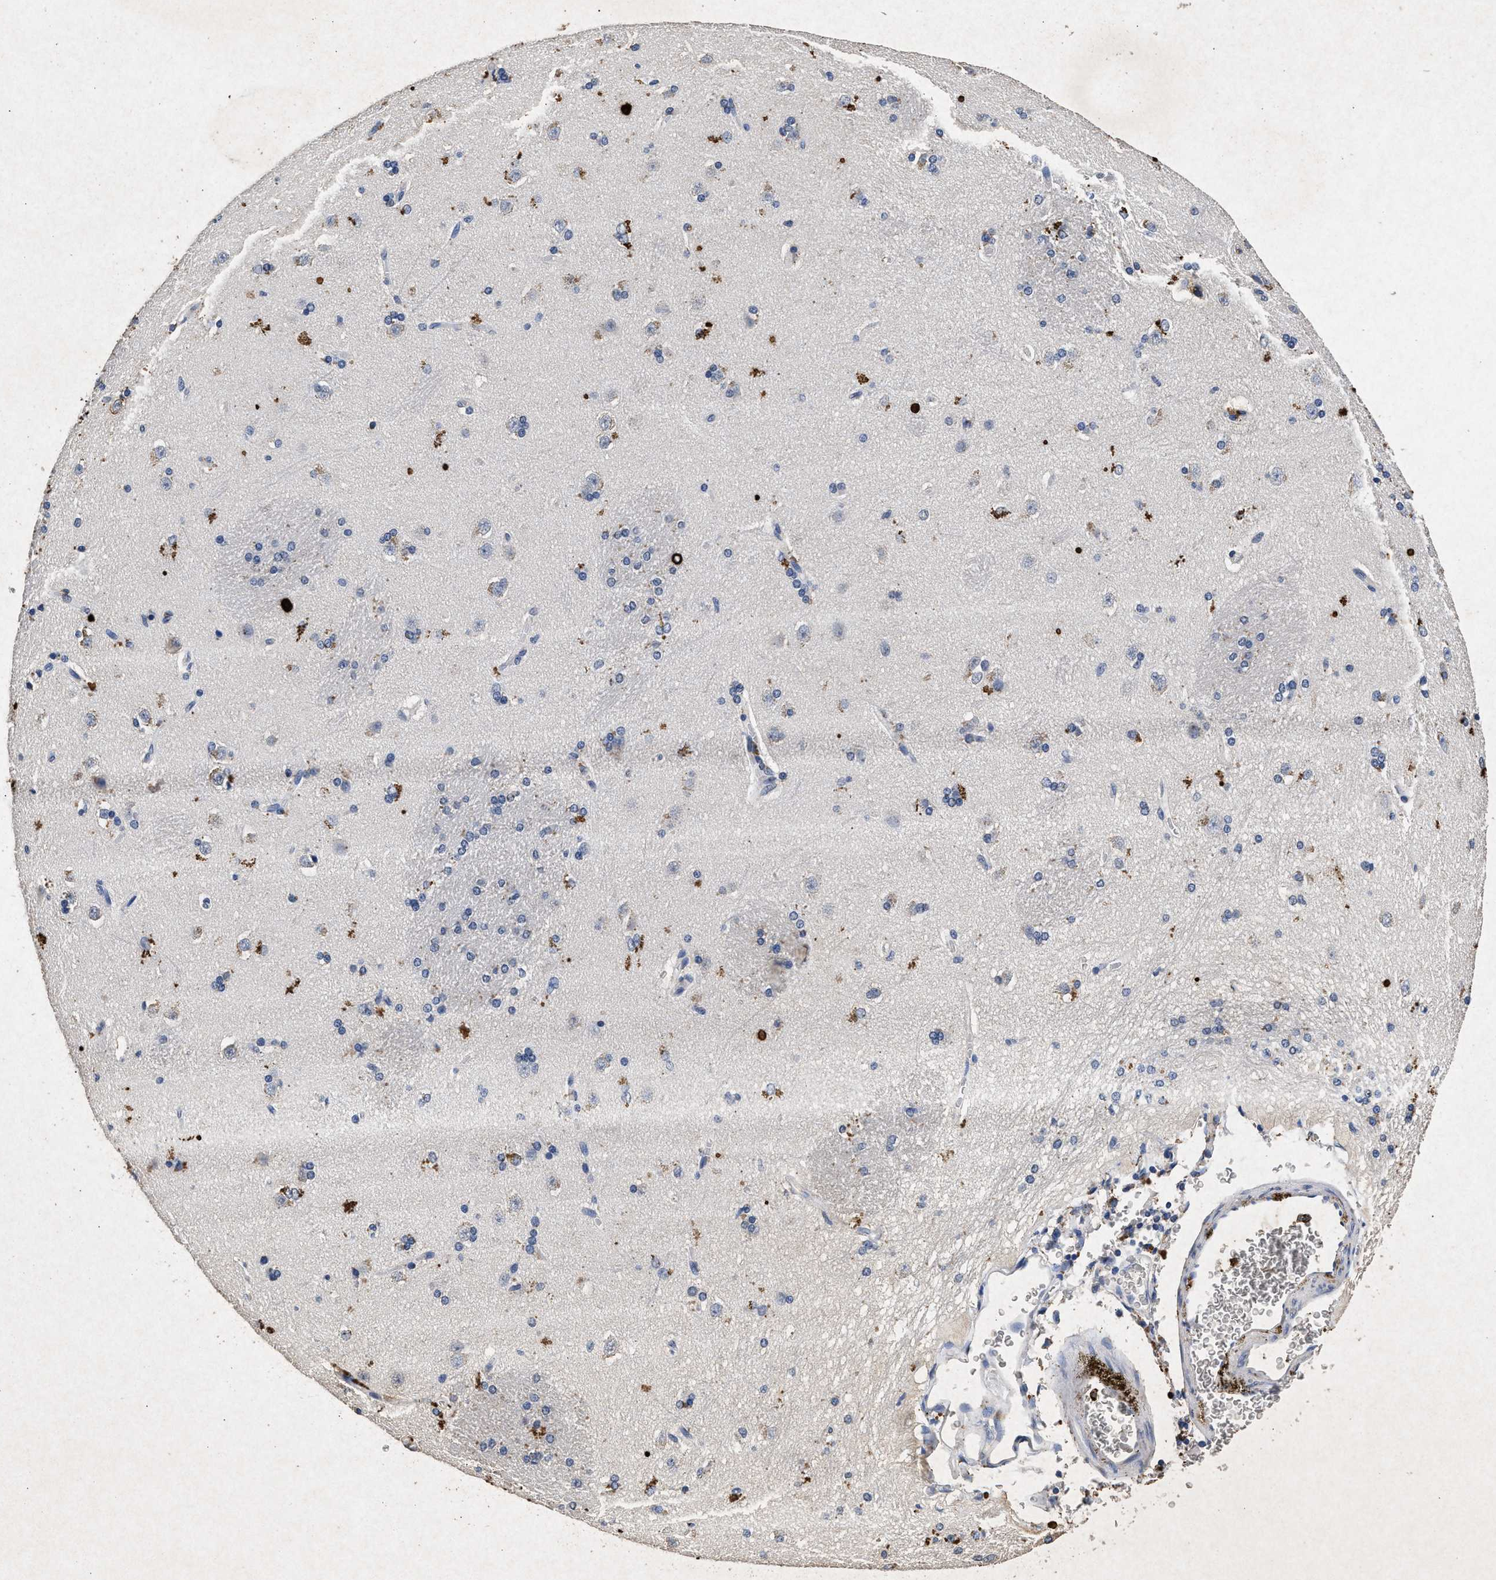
{"staining": {"intensity": "moderate", "quantity": "<25%", "location": "cytoplasmic/membranous"}, "tissue": "caudate", "cell_type": "Glial cells", "image_type": "normal", "snomed": [{"axis": "morphology", "description": "Normal tissue, NOS"}, {"axis": "topography", "description": "Lateral ventricle wall"}], "caption": "Immunohistochemical staining of unremarkable caudate reveals low levels of moderate cytoplasmic/membranous positivity in approximately <25% of glial cells. The staining is performed using DAB brown chromogen to label protein expression. The nuclei are counter-stained blue using hematoxylin.", "gene": "LTB4R2", "patient": {"sex": "female", "age": 19}}